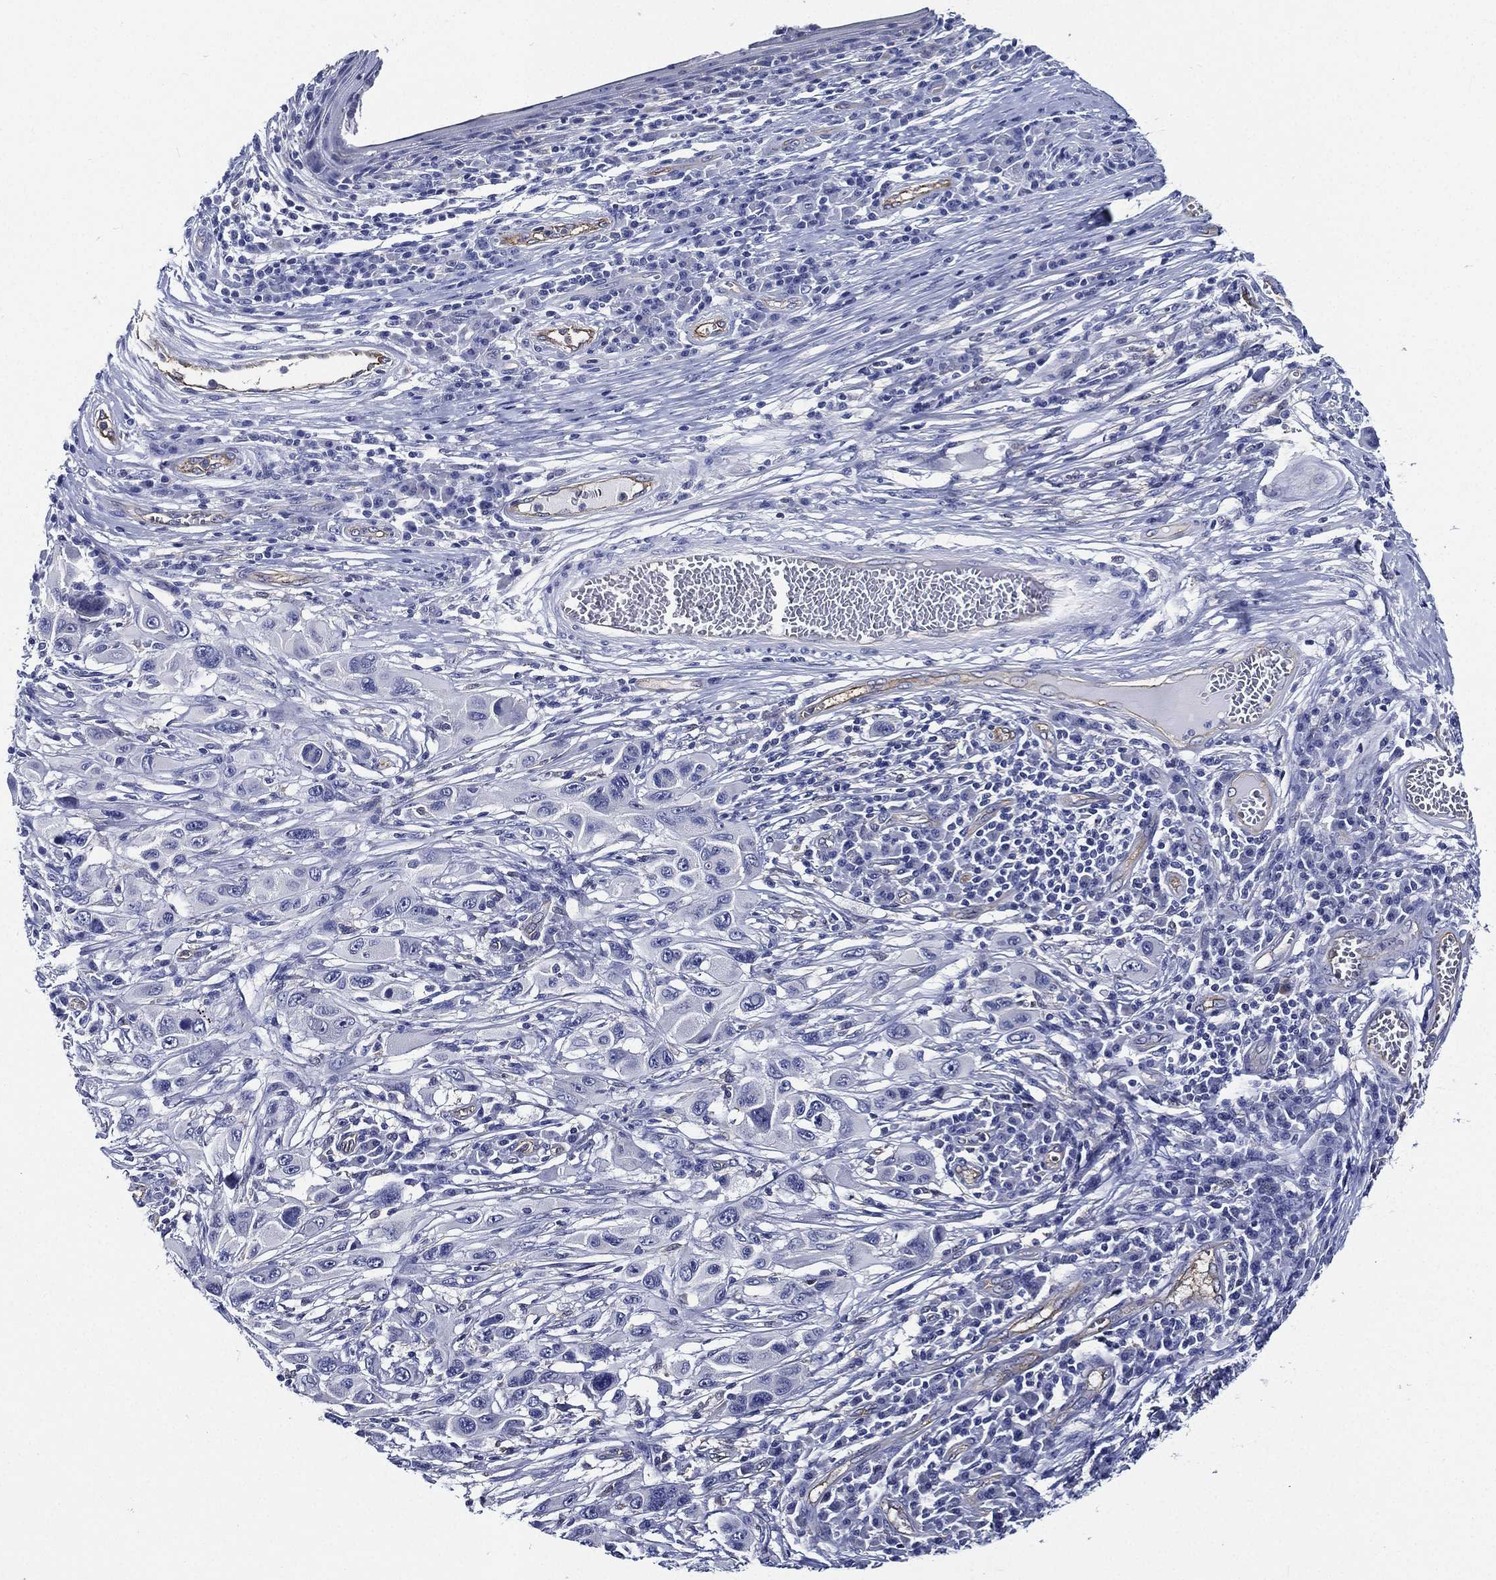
{"staining": {"intensity": "negative", "quantity": "none", "location": "none"}, "tissue": "melanoma", "cell_type": "Tumor cells", "image_type": "cancer", "snomed": [{"axis": "morphology", "description": "Malignant melanoma, NOS"}, {"axis": "topography", "description": "Skin"}], "caption": "Histopathology image shows no significant protein positivity in tumor cells of melanoma. (DAB immunohistochemistry (IHC), high magnification).", "gene": "NEDD9", "patient": {"sex": "male", "age": 53}}